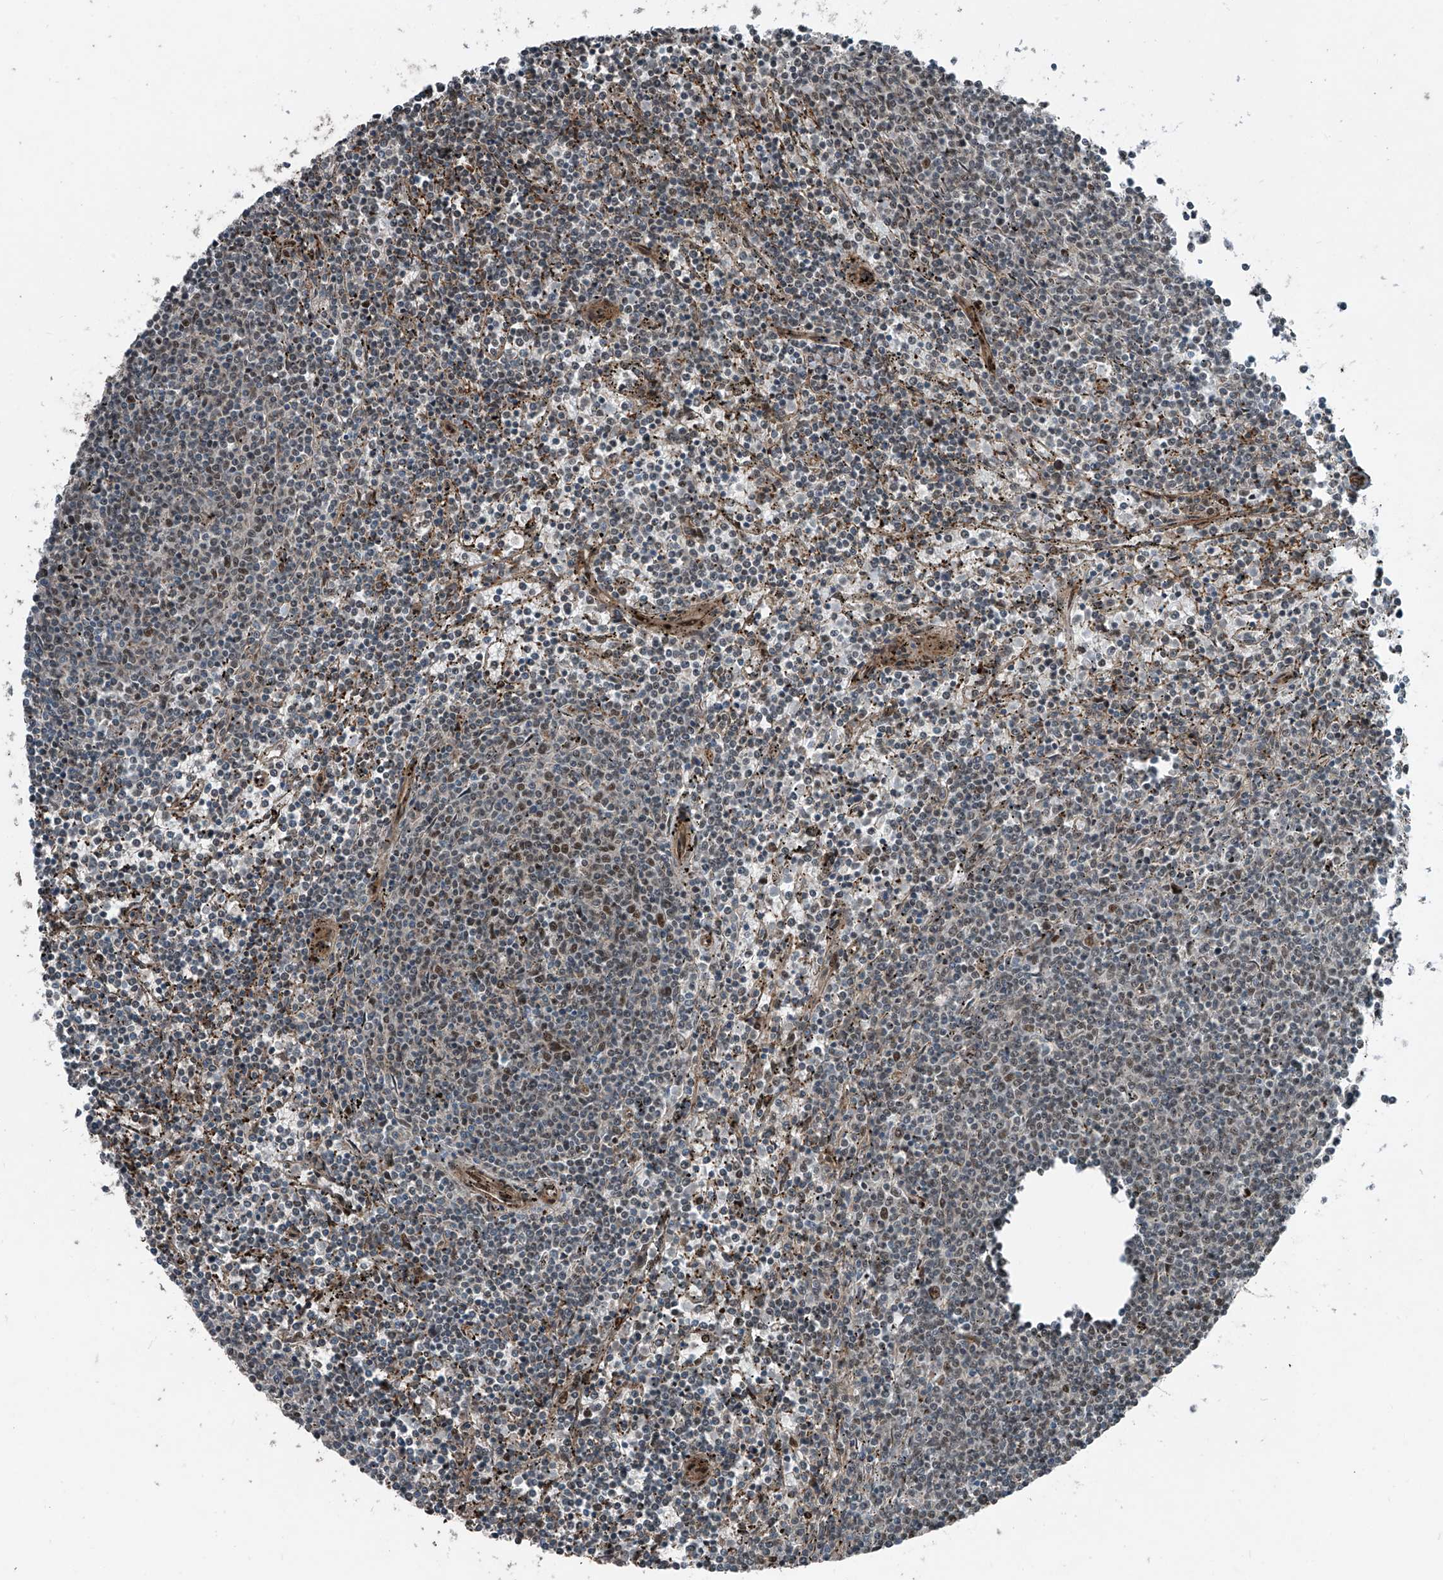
{"staining": {"intensity": "moderate", "quantity": "<25%", "location": "nuclear"}, "tissue": "lymphoma", "cell_type": "Tumor cells", "image_type": "cancer", "snomed": [{"axis": "morphology", "description": "Malignant lymphoma, non-Hodgkin's type, Low grade"}, {"axis": "topography", "description": "Spleen"}], "caption": "There is low levels of moderate nuclear positivity in tumor cells of lymphoma, as demonstrated by immunohistochemical staining (brown color).", "gene": "ZNF570", "patient": {"sex": "female", "age": 50}}